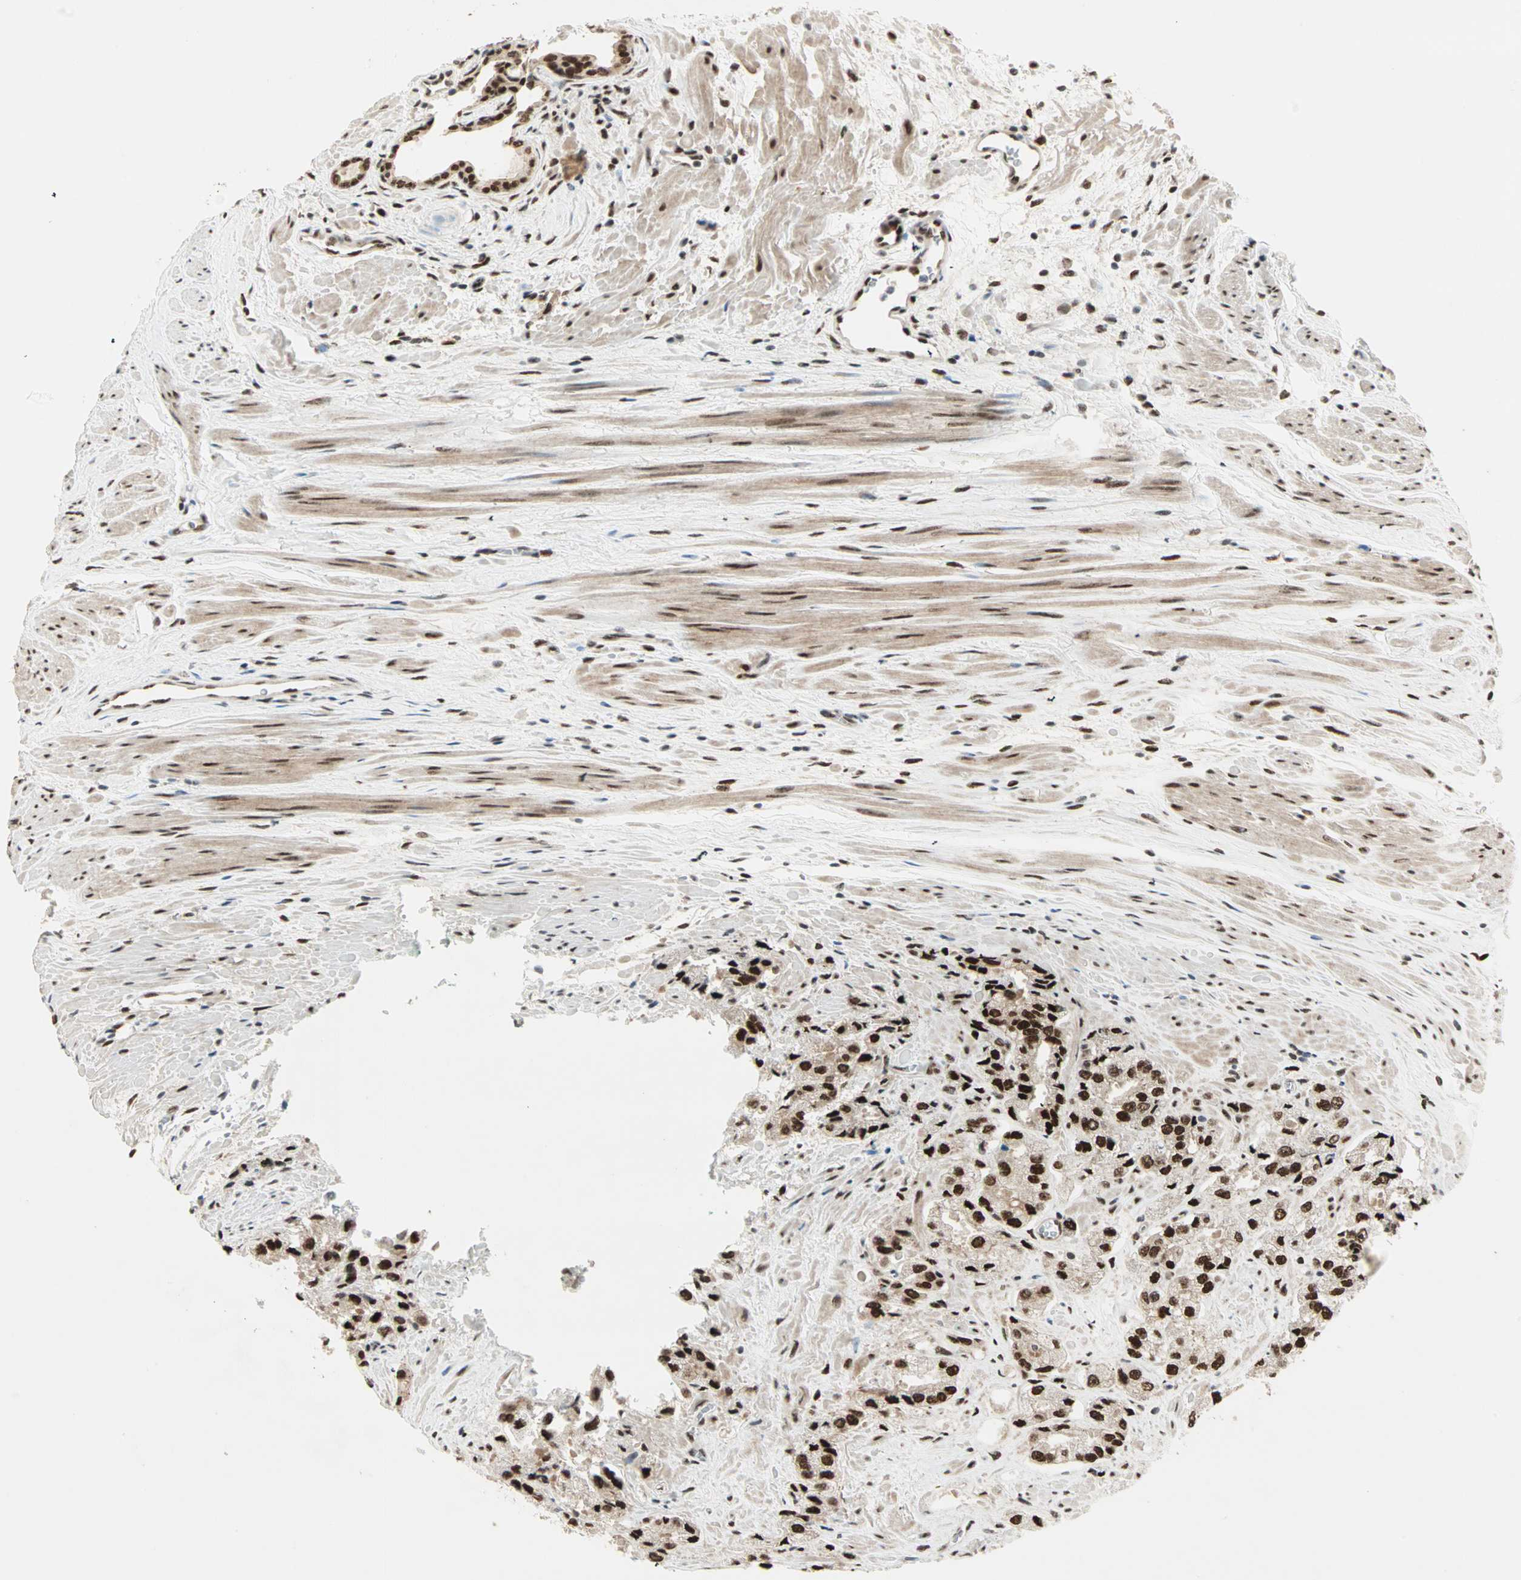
{"staining": {"intensity": "strong", "quantity": ">75%", "location": "nuclear"}, "tissue": "prostate cancer", "cell_type": "Tumor cells", "image_type": "cancer", "snomed": [{"axis": "morphology", "description": "Adenocarcinoma, High grade"}, {"axis": "topography", "description": "Prostate"}], "caption": "Immunohistochemical staining of prostate cancer demonstrates high levels of strong nuclear staining in approximately >75% of tumor cells.", "gene": "BLM", "patient": {"sex": "male", "age": 58}}